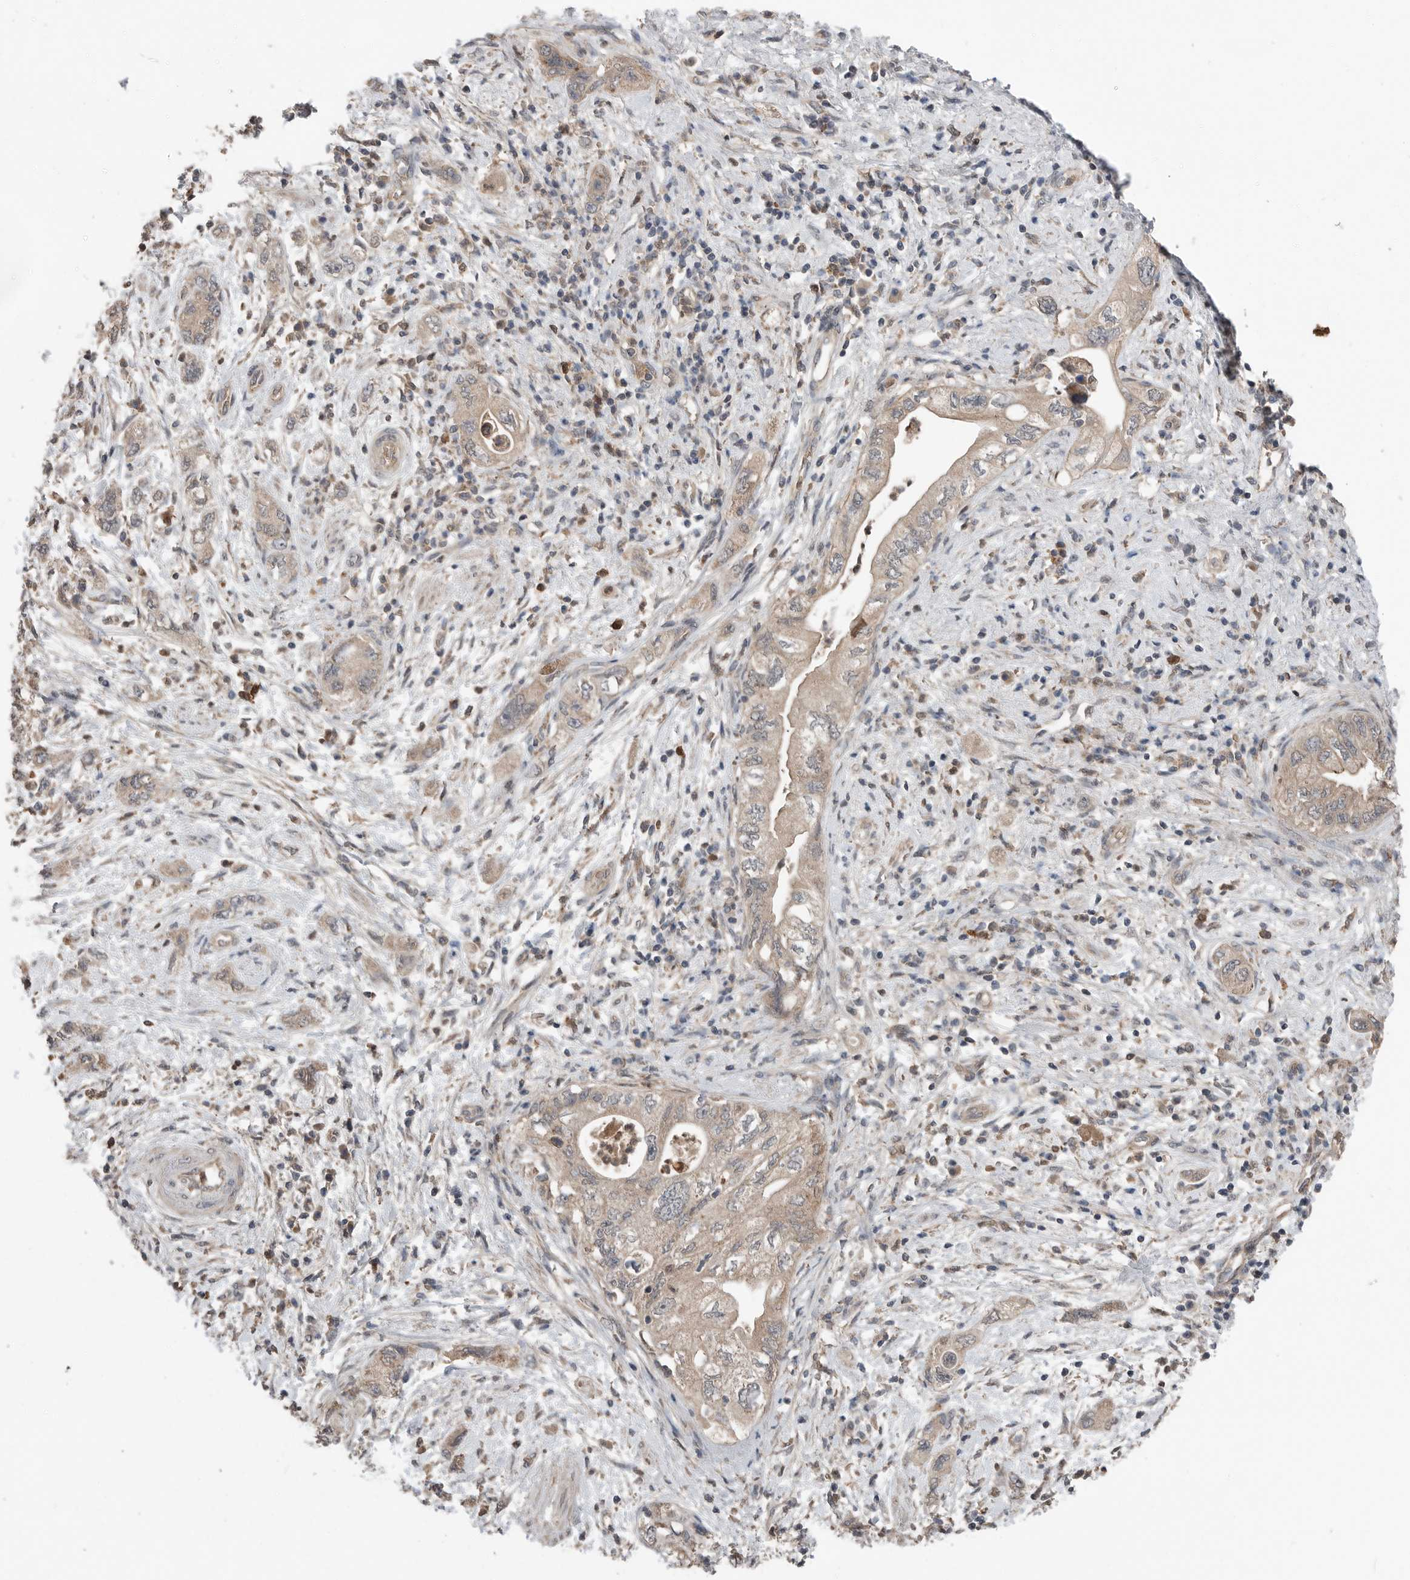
{"staining": {"intensity": "weak", "quantity": ">75%", "location": "cytoplasmic/membranous"}, "tissue": "pancreatic cancer", "cell_type": "Tumor cells", "image_type": "cancer", "snomed": [{"axis": "morphology", "description": "Adenocarcinoma, NOS"}, {"axis": "topography", "description": "Pancreas"}], "caption": "Immunohistochemistry (IHC) of human pancreatic cancer demonstrates low levels of weak cytoplasmic/membranous positivity in approximately >75% of tumor cells.", "gene": "SCP2", "patient": {"sex": "female", "age": 73}}